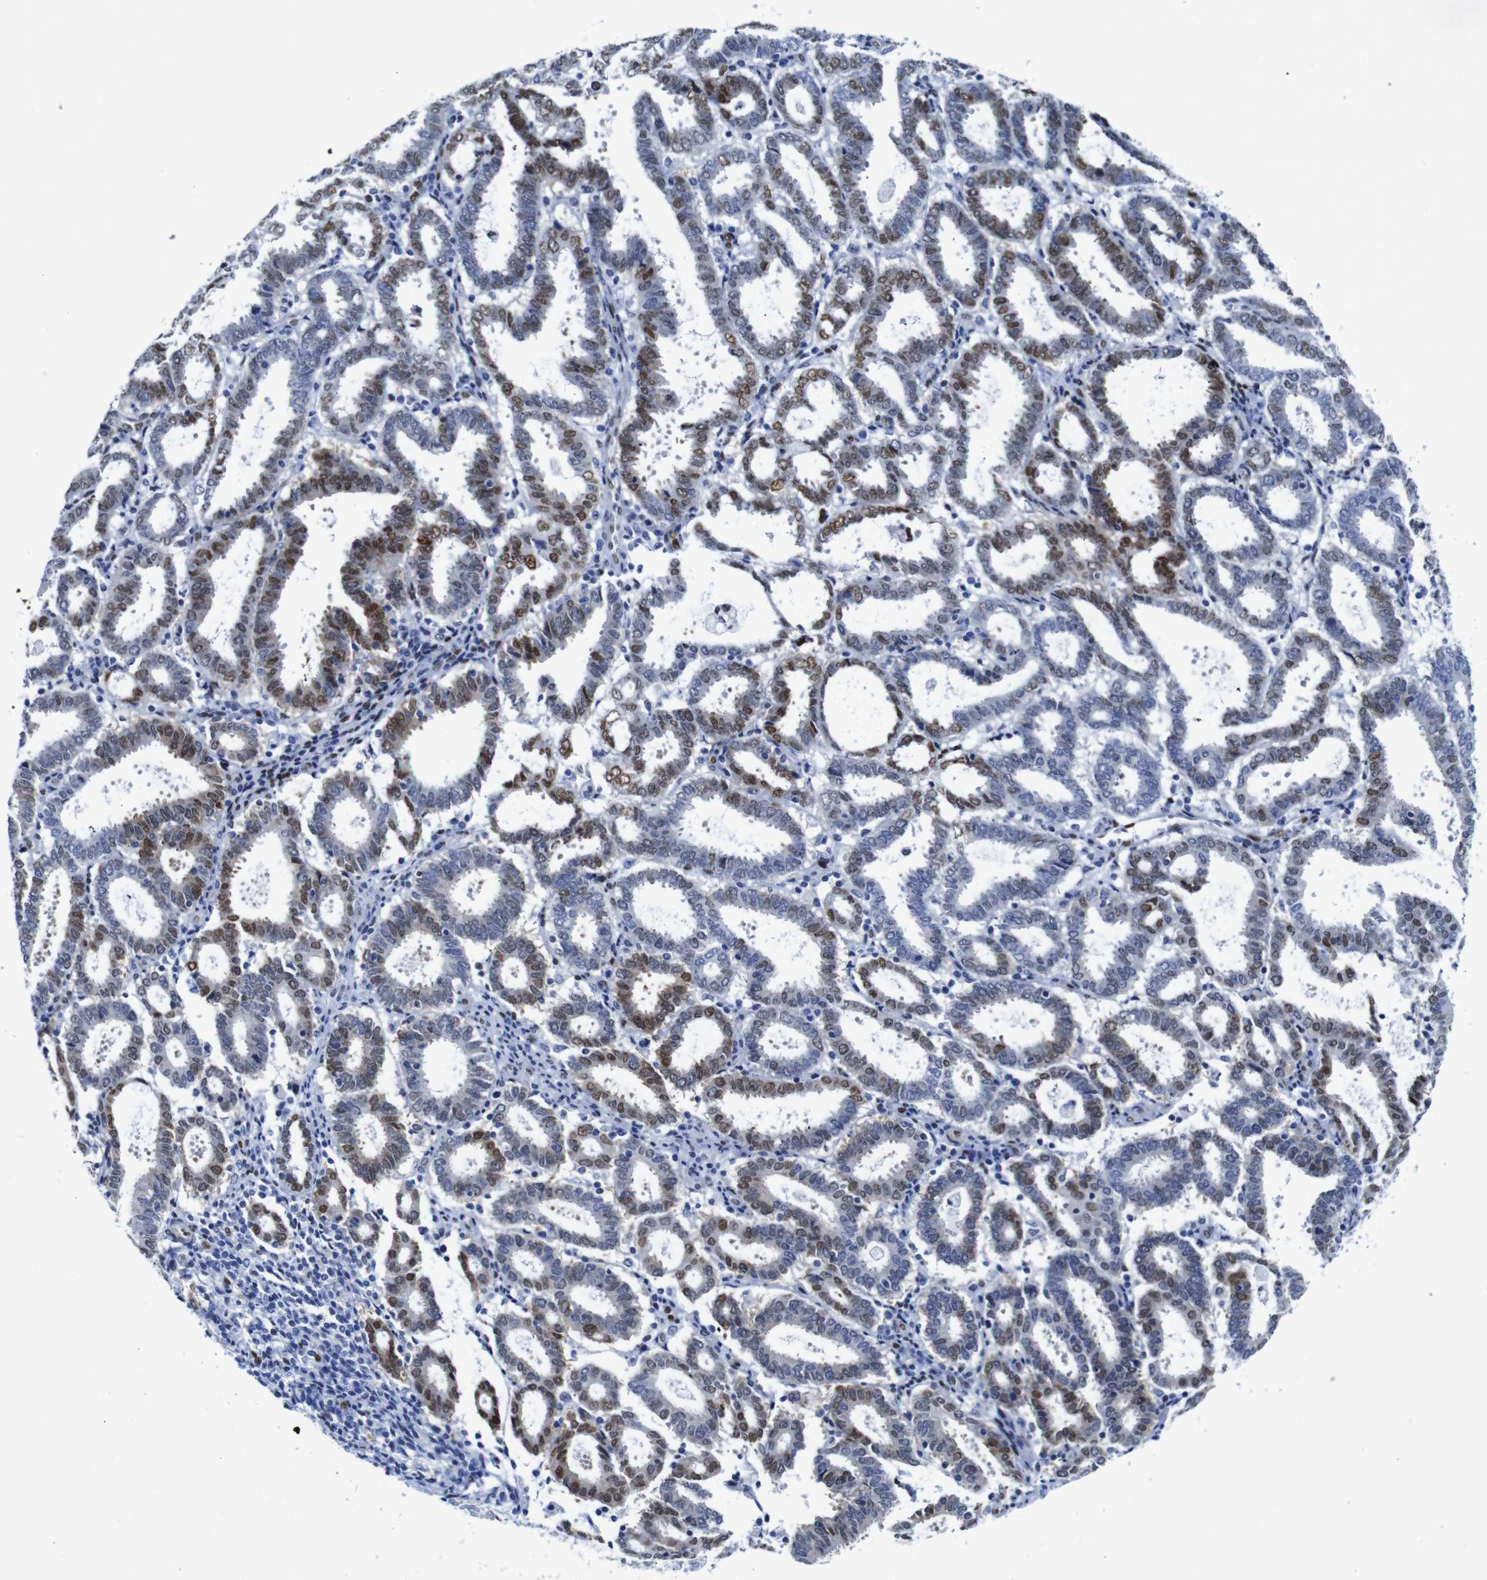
{"staining": {"intensity": "moderate", "quantity": "25%-75%", "location": "nuclear"}, "tissue": "endometrial cancer", "cell_type": "Tumor cells", "image_type": "cancer", "snomed": [{"axis": "morphology", "description": "Adenocarcinoma, NOS"}, {"axis": "topography", "description": "Uterus"}], "caption": "Adenocarcinoma (endometrial) stained for a protein (brown) reveals moderate nuclear positive expression in about 25%-75% of tumor cells.", "gene": "FOSL2", "patient": {"sex": "female", "age": 83}}